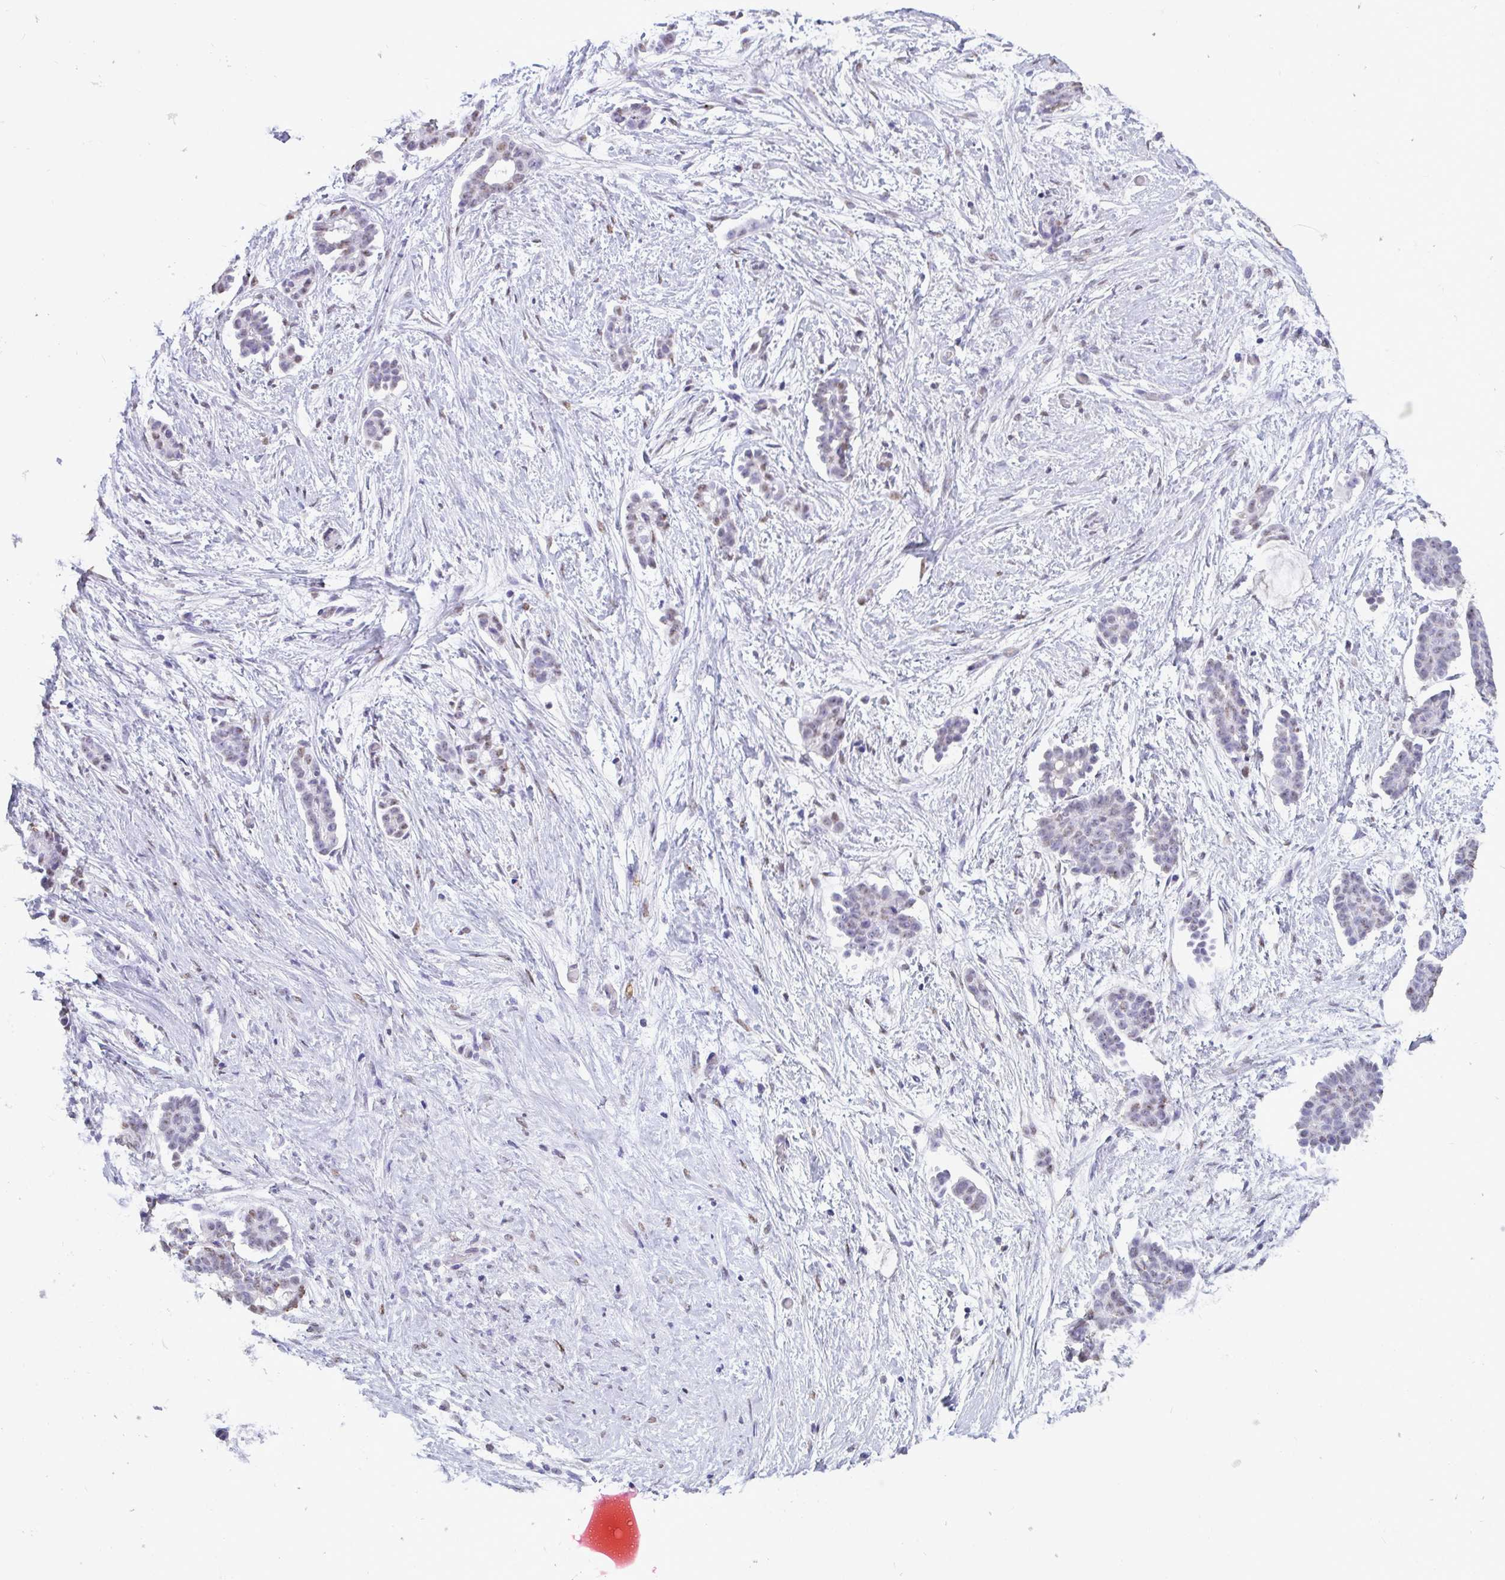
{"staining": {"intensity": "negative", "quantity": "none", "location": "none"}, "tissue": "ovarian cancer", "cell_type": "Tumor cells", "image_type": "cancer", "snomed": [{"axis": "morphology", "description": "Cystadenocarcinoma, serous, NOS"}, {"axis": "topography", "description": "Ovary"}], "caption": "Immunohistochemistry (IHC) micrograph of neoplastic tissue: human ovarian cancer (serous cystadenocarcinoma) stained with DAB (3,3'-diaminobenzidine) shows no significant protein positivity in tumor cells. The staining is performed using DAB brown chromogen with nuclei counter-stained in using hematoxylin.", "gene": "SEMA6B", "patient": {"sex": "female", "age": 50}}